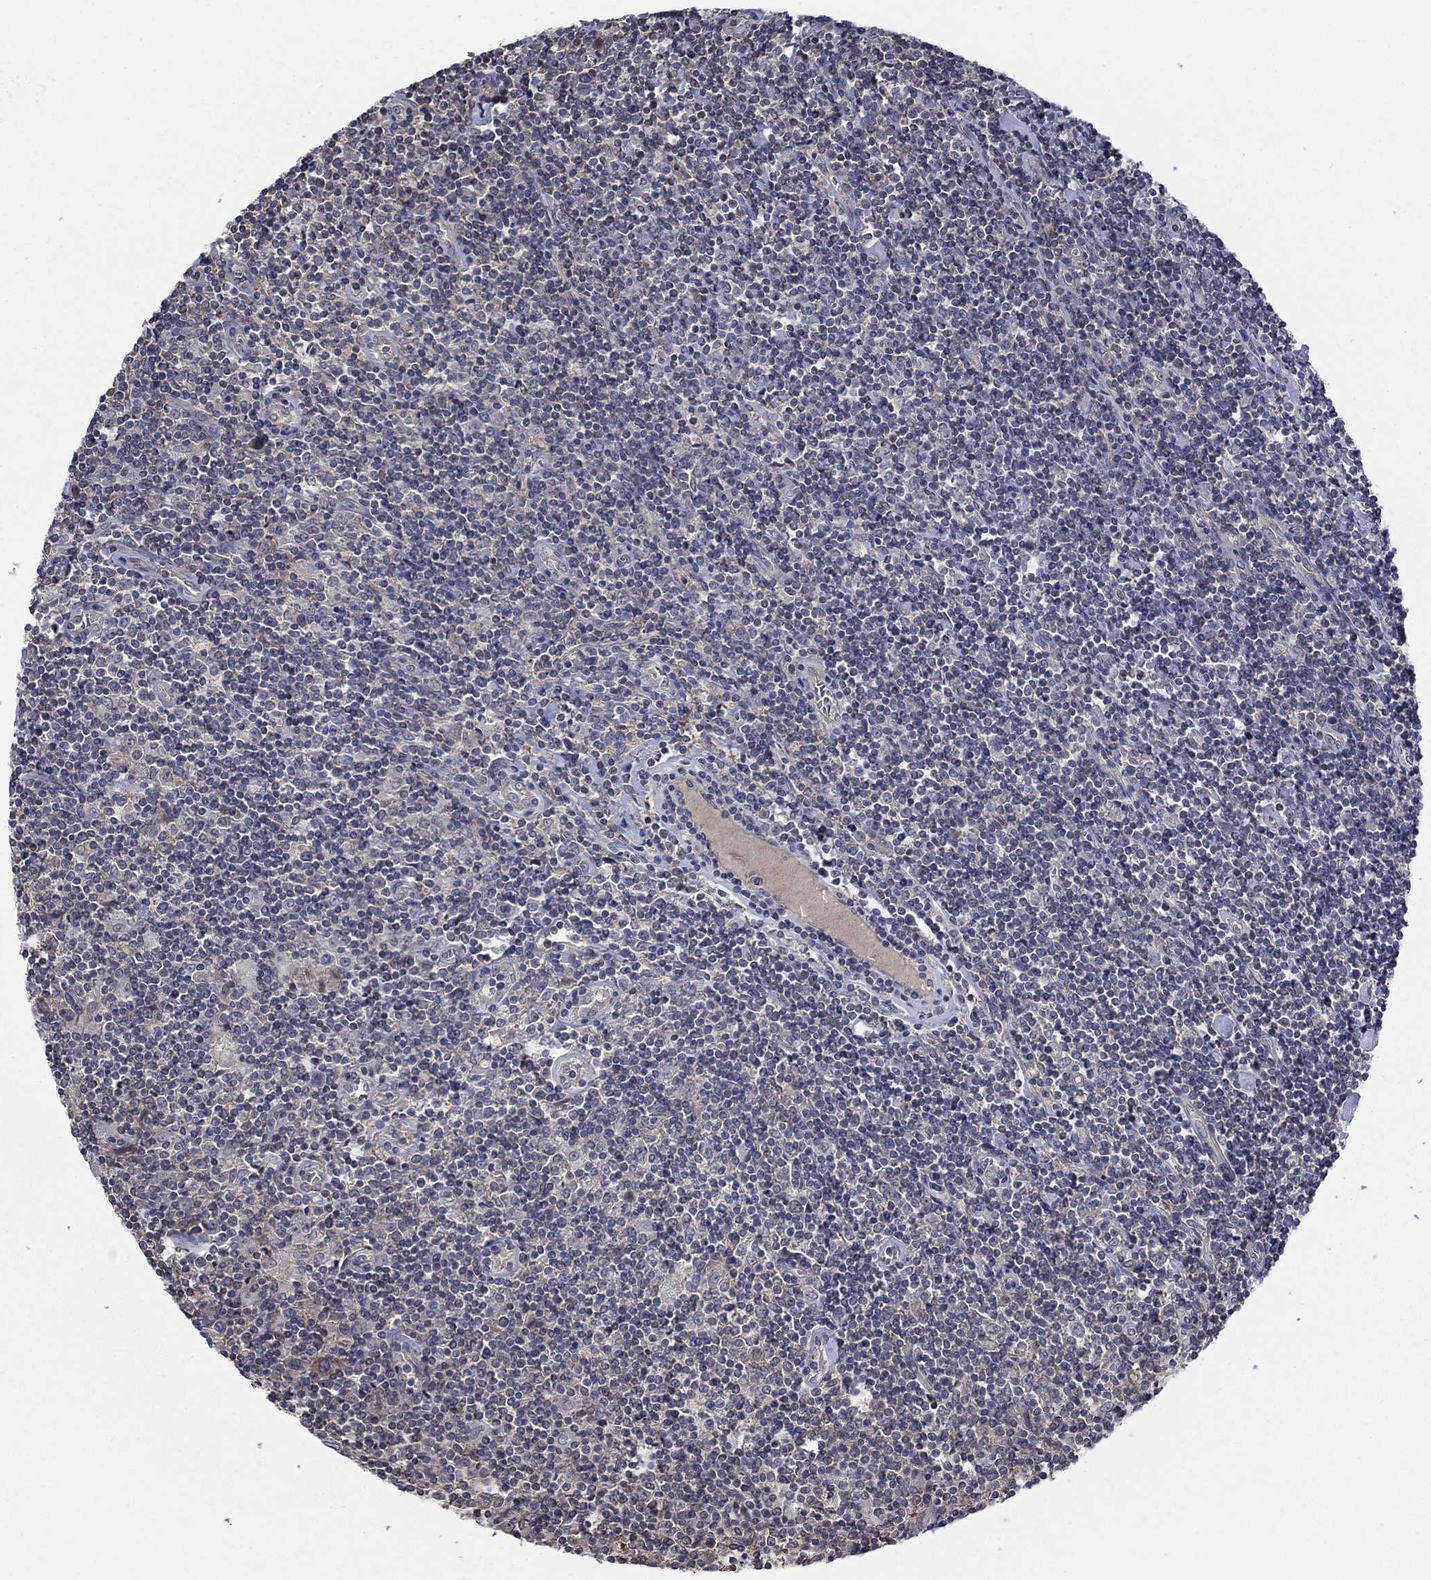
{"staining": {"intensity": "negative", "quantity": "none", "location": "none"}, "tissue": "lymphoma", "cell_type": "Tumor cells", "image_type": "cancer", "snomed": [{"axis": "morphology", "description": "Hodgkin's disease, NOS"}, {"axis": "topography", "description": "Lymph node"}], "caption": "Micrograph shows no significant protein expression in tumor cells of Hodgkin's disease.", "gene": "PDZD2", "patient": {"sex": "male", "age": 40}}